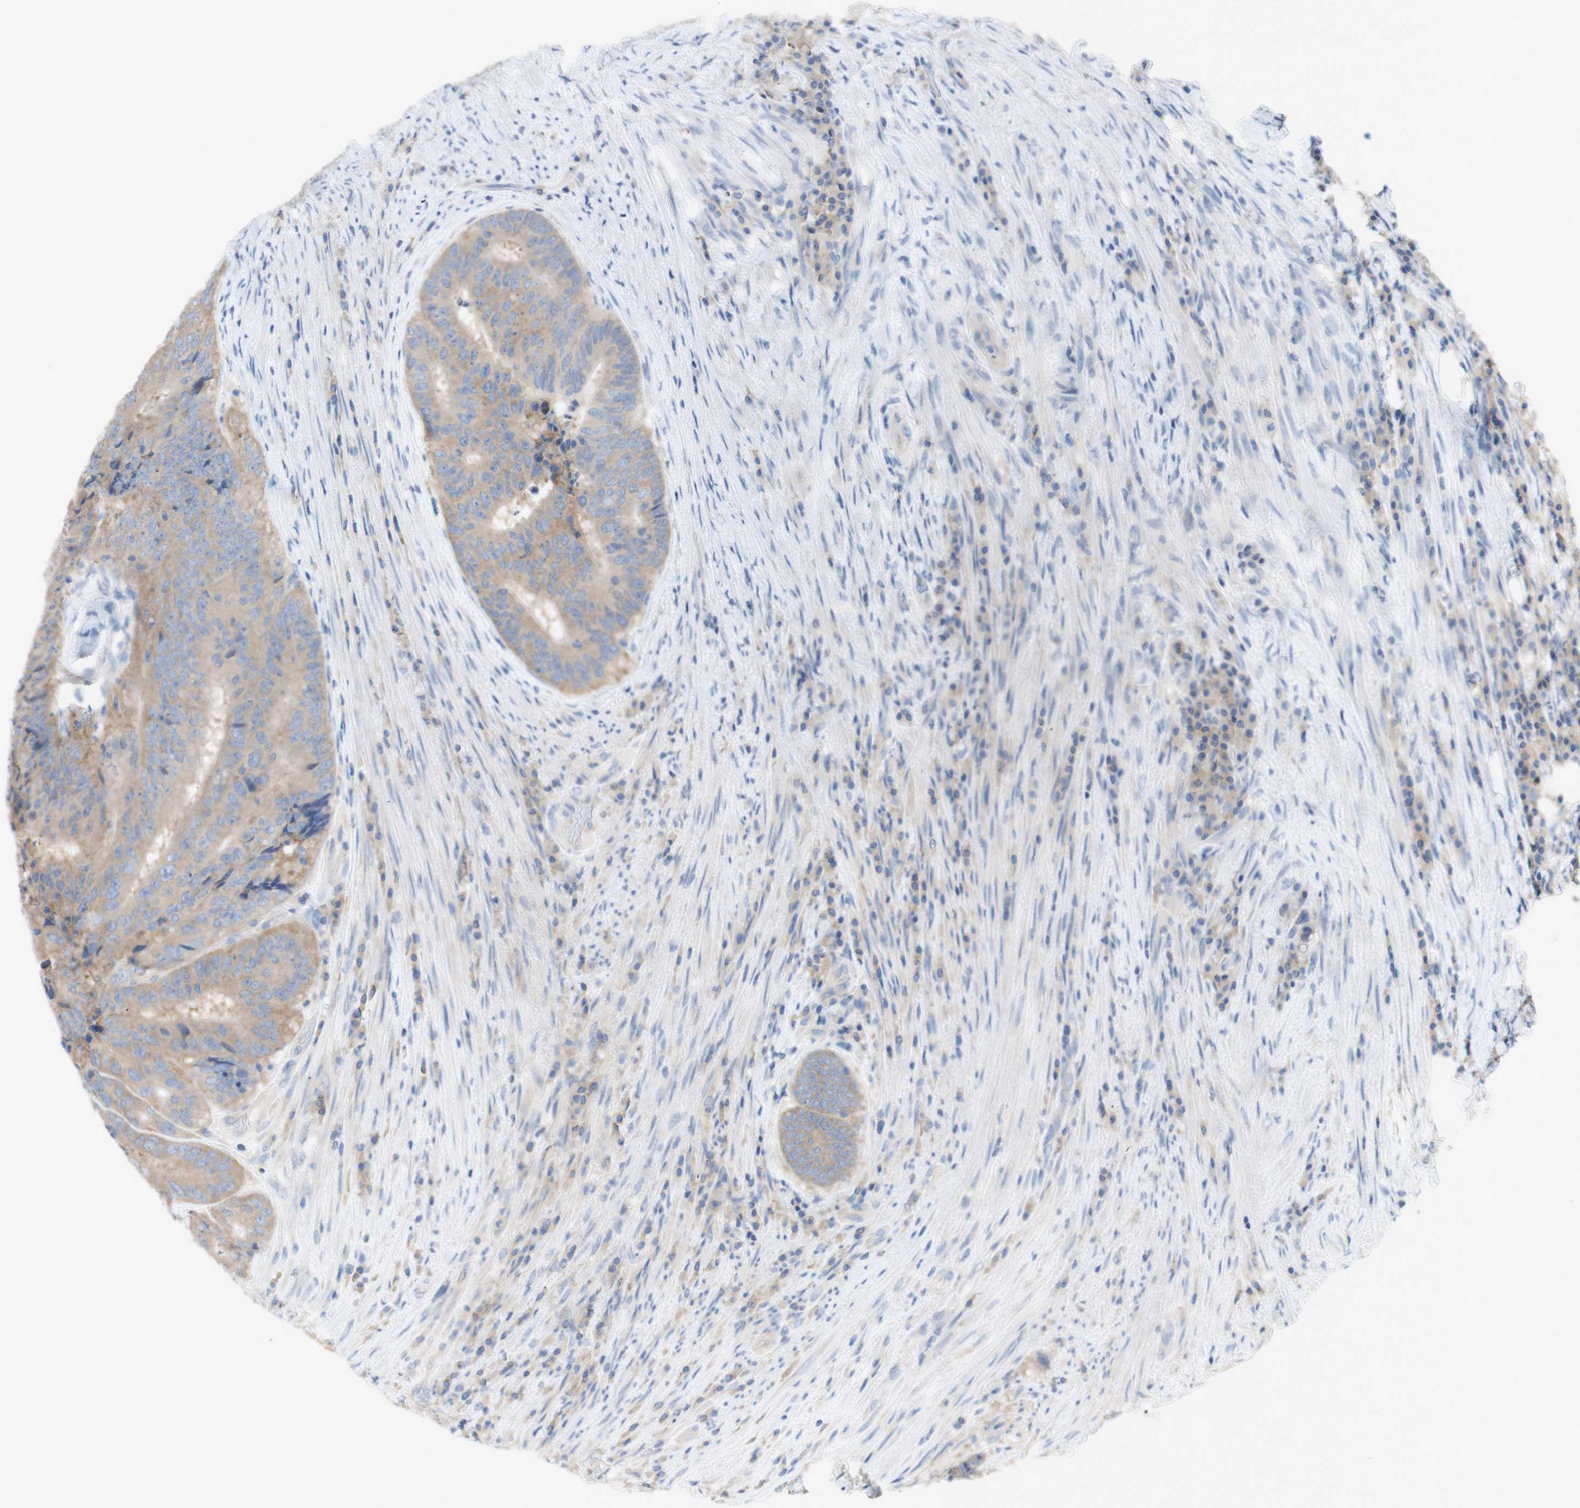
{"staining": {"intensity": "weak", "quantity": ">75%", "location": "cytoplasmic/membranous"}, "tissue": "colorectal cancer", "cell_type": "Tumor cells", "image_type": "cancer", "snomed": [{"axis": "morphology", "description": "Adenocarcinoma, NOS"}, {"axis": "topography", "description": "Rectum"}], "caption": "Colorectal cancer tissue reveals weak cytoplasmic/membranous positivity in about >75% of tumor cells, visualized by immunohistochemistry. (DAB (3,3'-diaminobenzidine) = brown stain, brightfield microscopy at high magnification).", "gene": "ATP2B1", "patient": {"sex": "male", "age": 72}}